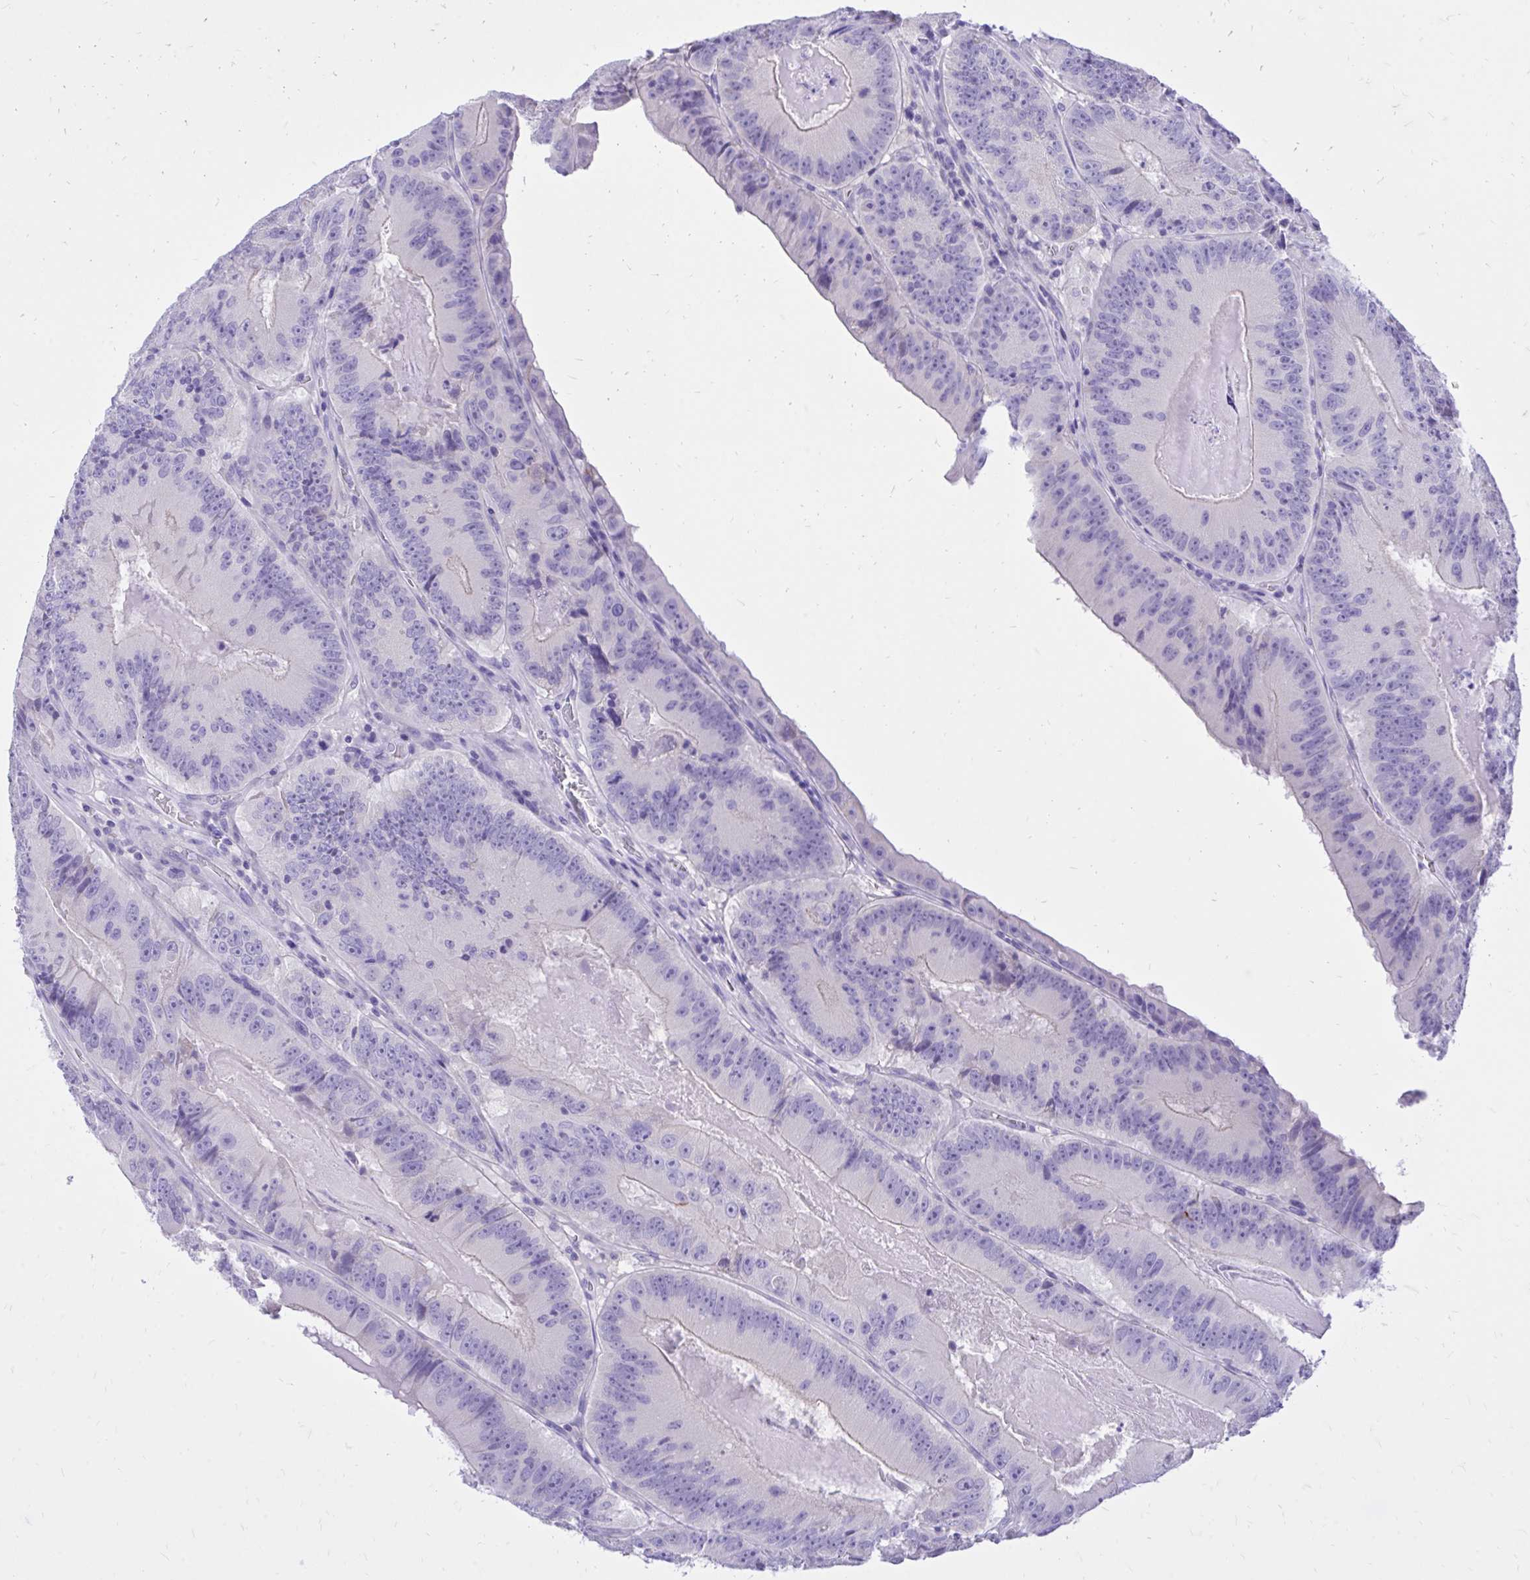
{"staining": {"intensity": "negative", "quantity": "none", "location": "none"}, "tissue": "colorectal cancer", "cell_type": "Tumor cells", "image_type": "cancer", "snomed": [{"axis": "morphology", "description": "Adenocarcinoma, NOS"}, {"axis": "topography", "description": "Colon"}], "caption": "A photomicrograph of human colorectal adenocarcinoma is negative for staining in tumor cells.", "gene": "MON1A", "patient": {"sex": "female", "age": 86}}